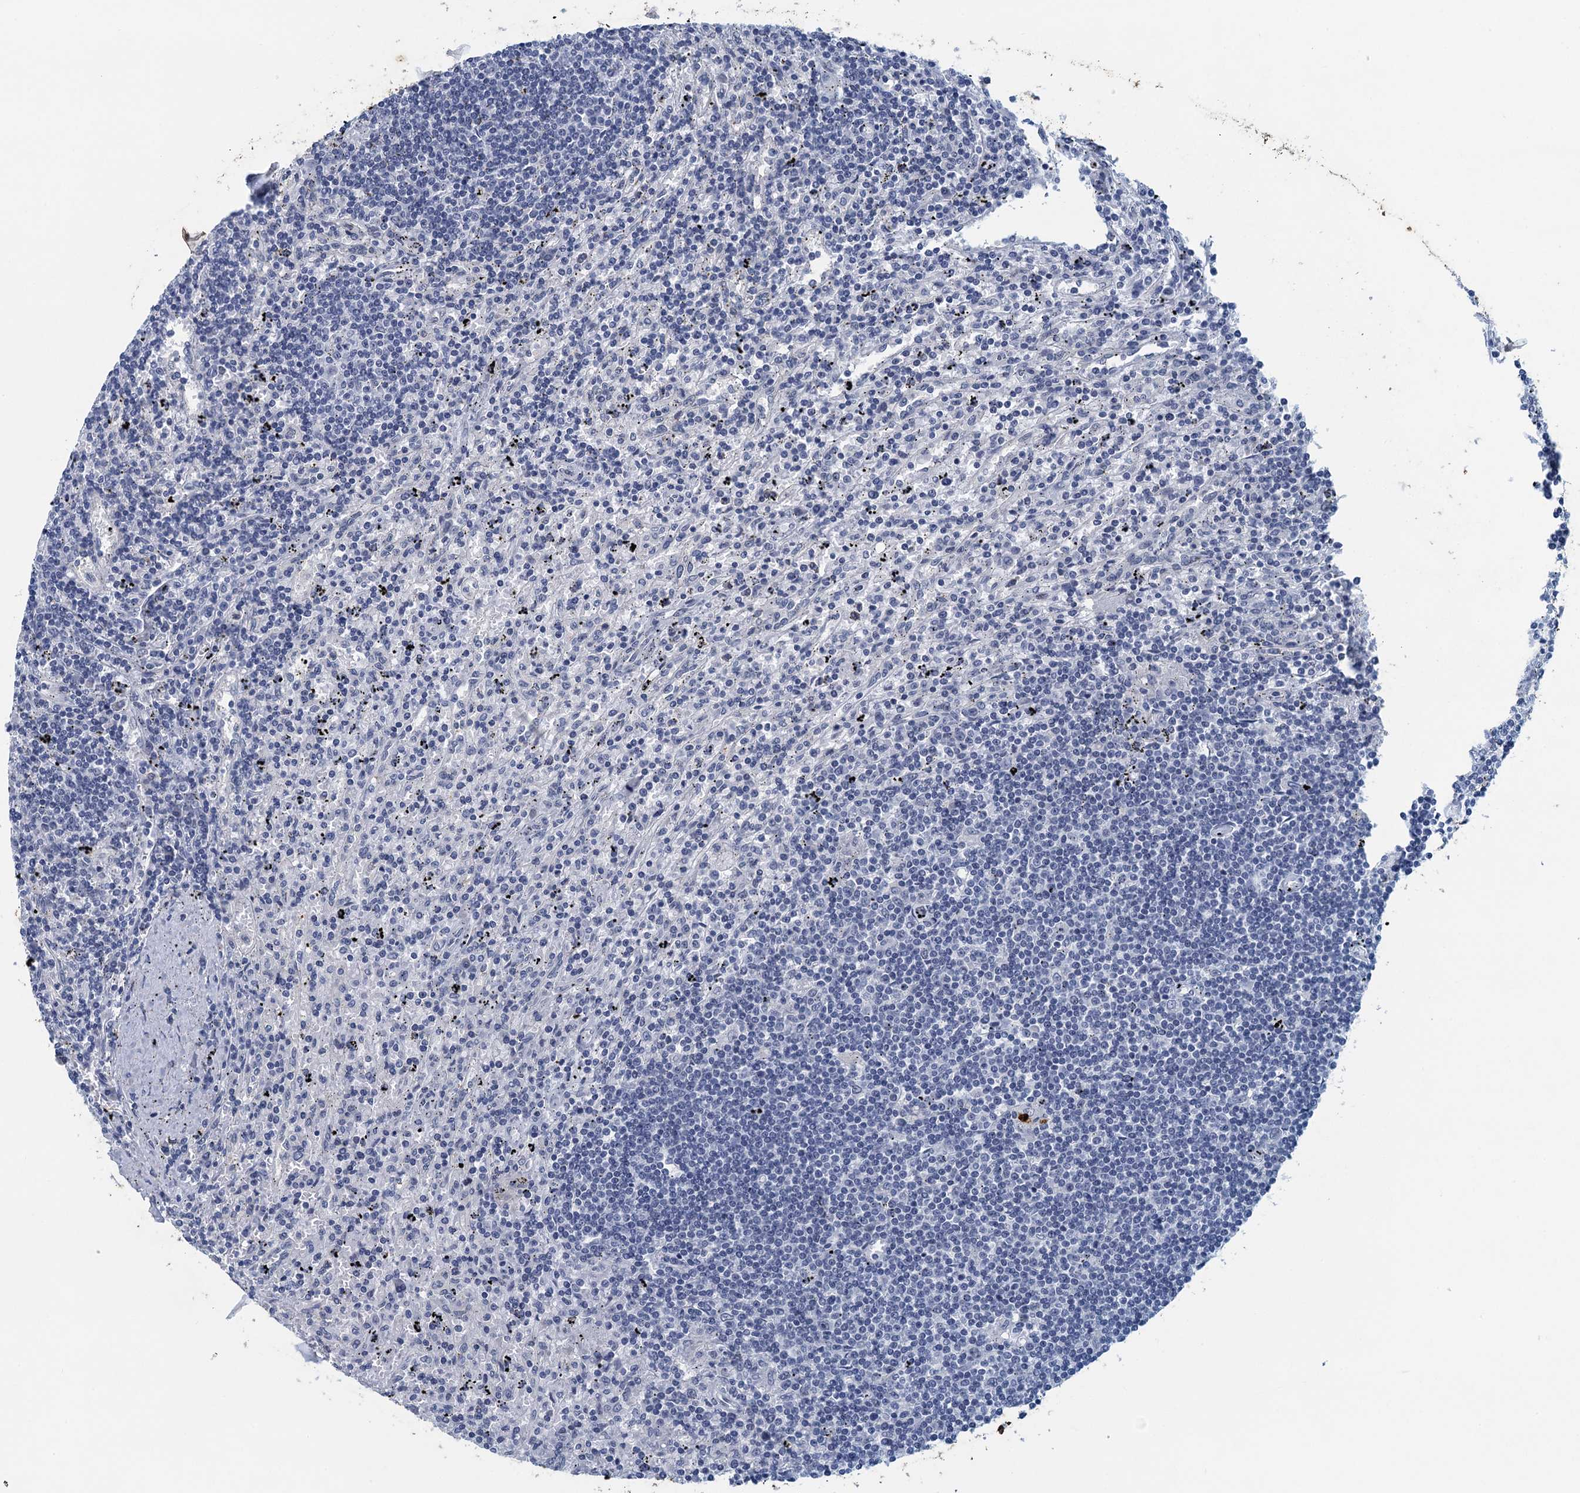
{"staining": {"intensity": "negative", "quantity": "none", "location": "none"}, "tissue": "lymphoma", "cell_type": "Tumor cells", "image_type": "cancer", "snomed": [{"axis": "morphology", "description": "Malignant lymphoma, non-Hodgkin's type, Low grade"}, {"axis": "topography", "description": "Spleen"}], "caption": "High magnification brightfield microscopy of lymphoma stained with DAB (3,3'-diaminobenzidine) (brown) and counterstained with hematoxylin (blue): tumor cells show no significant positivity.", "gene": "ENSG00000131152", "patient": {"sex": "male", "age": 76}}